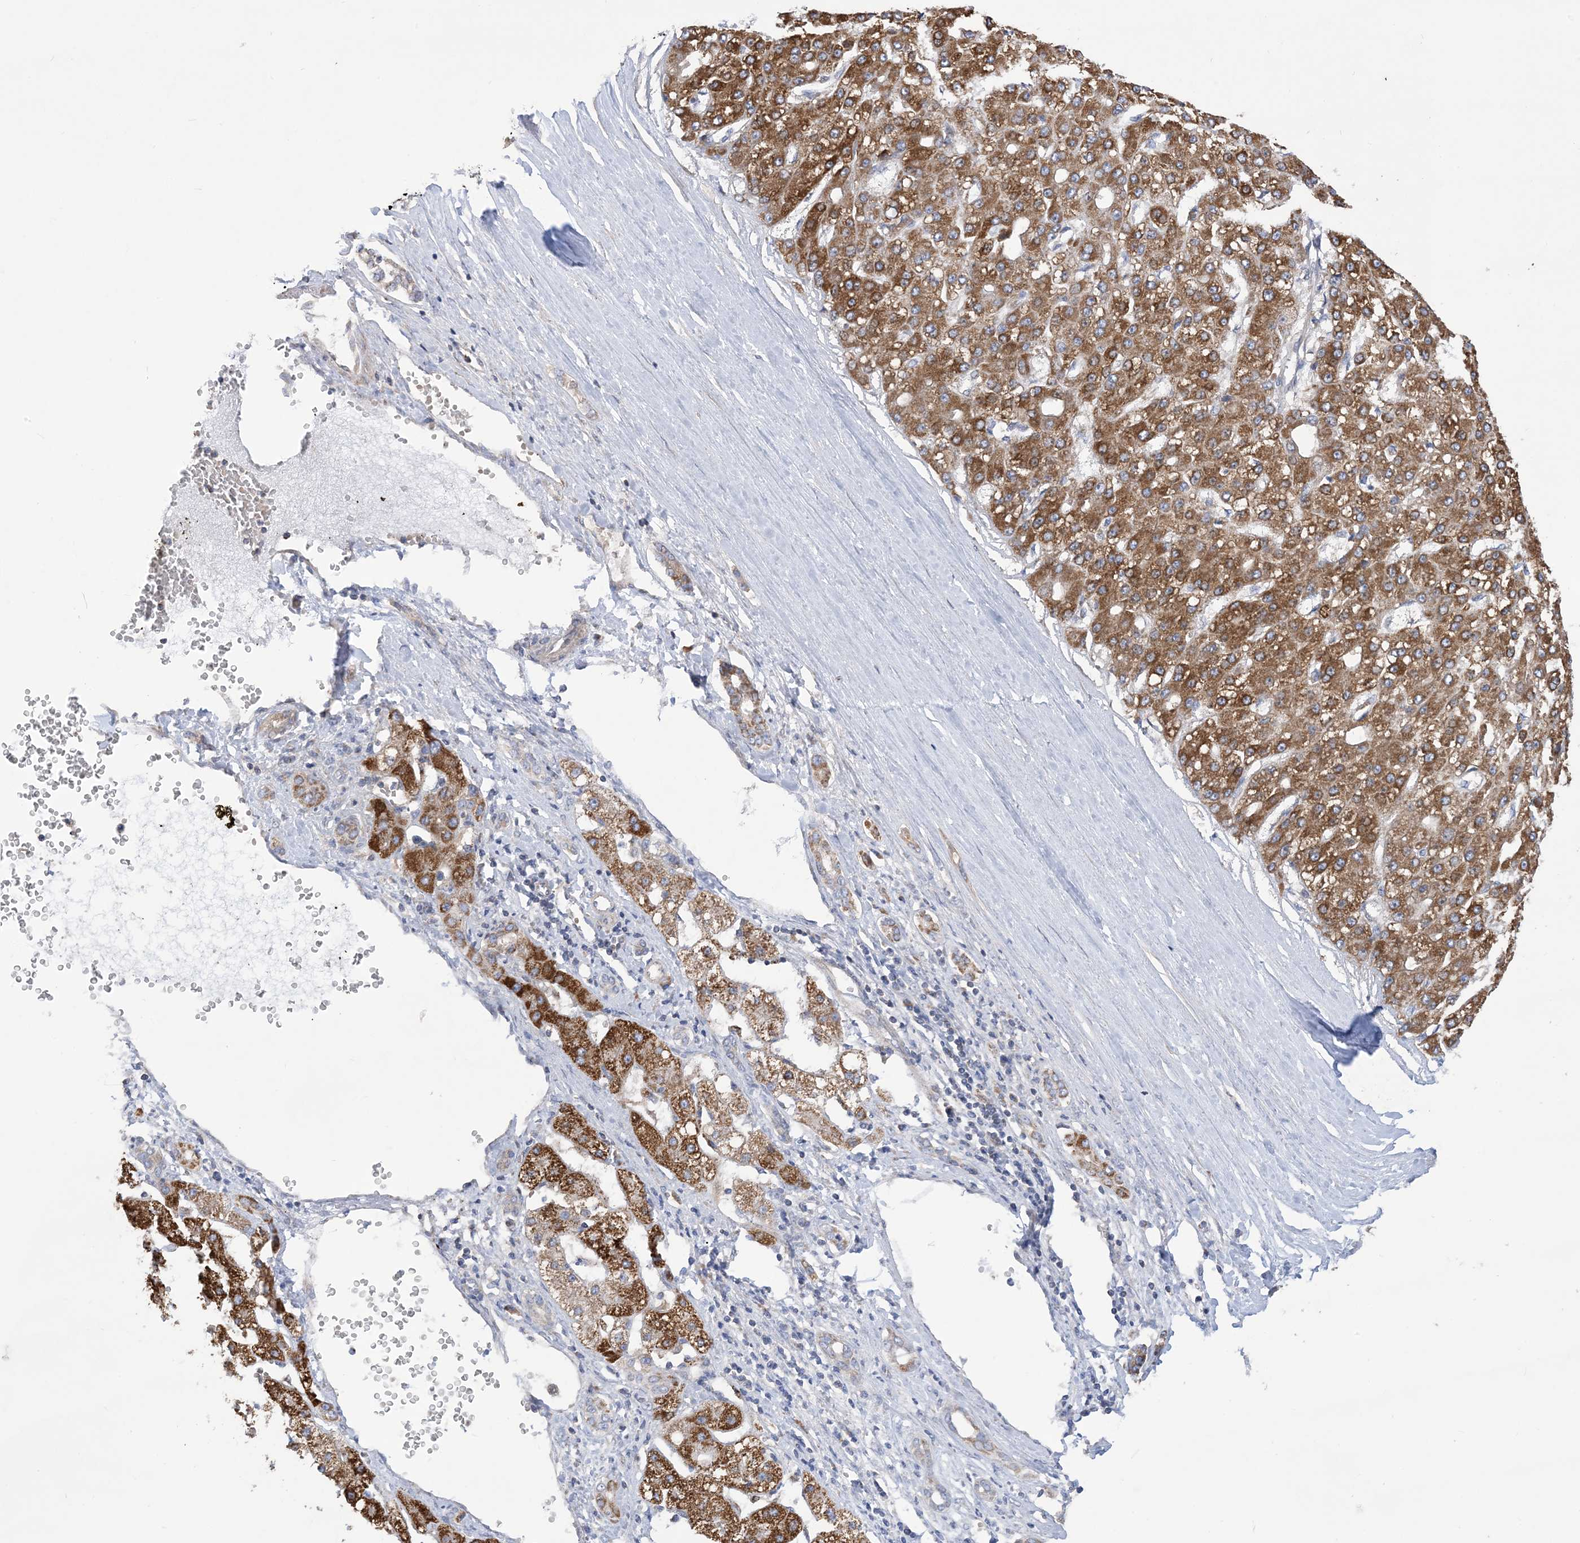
{"staining": {"intensity": "moderate", "quantity": ">75%", "location": "cytoplasmic/membranous"}, "tissue": "liver cancer", "cell_type": "Tumor cells", "image_type": "cancer", "snomed": [{"axis": "morphology", "description": "Carcinoma, Hepatocellular, NOS"}, {"axis": "topography", "description": "Liver"}], "caption": "About >75% of tumor cells in liver cancer (hepatocellular carcinoma) display moderate cytoplasmic/membranous protein staining as visualized by brown immunohistochemical staining.", "gene": "CLEC16A", "patient": {"sex": "male", "age": 67}}